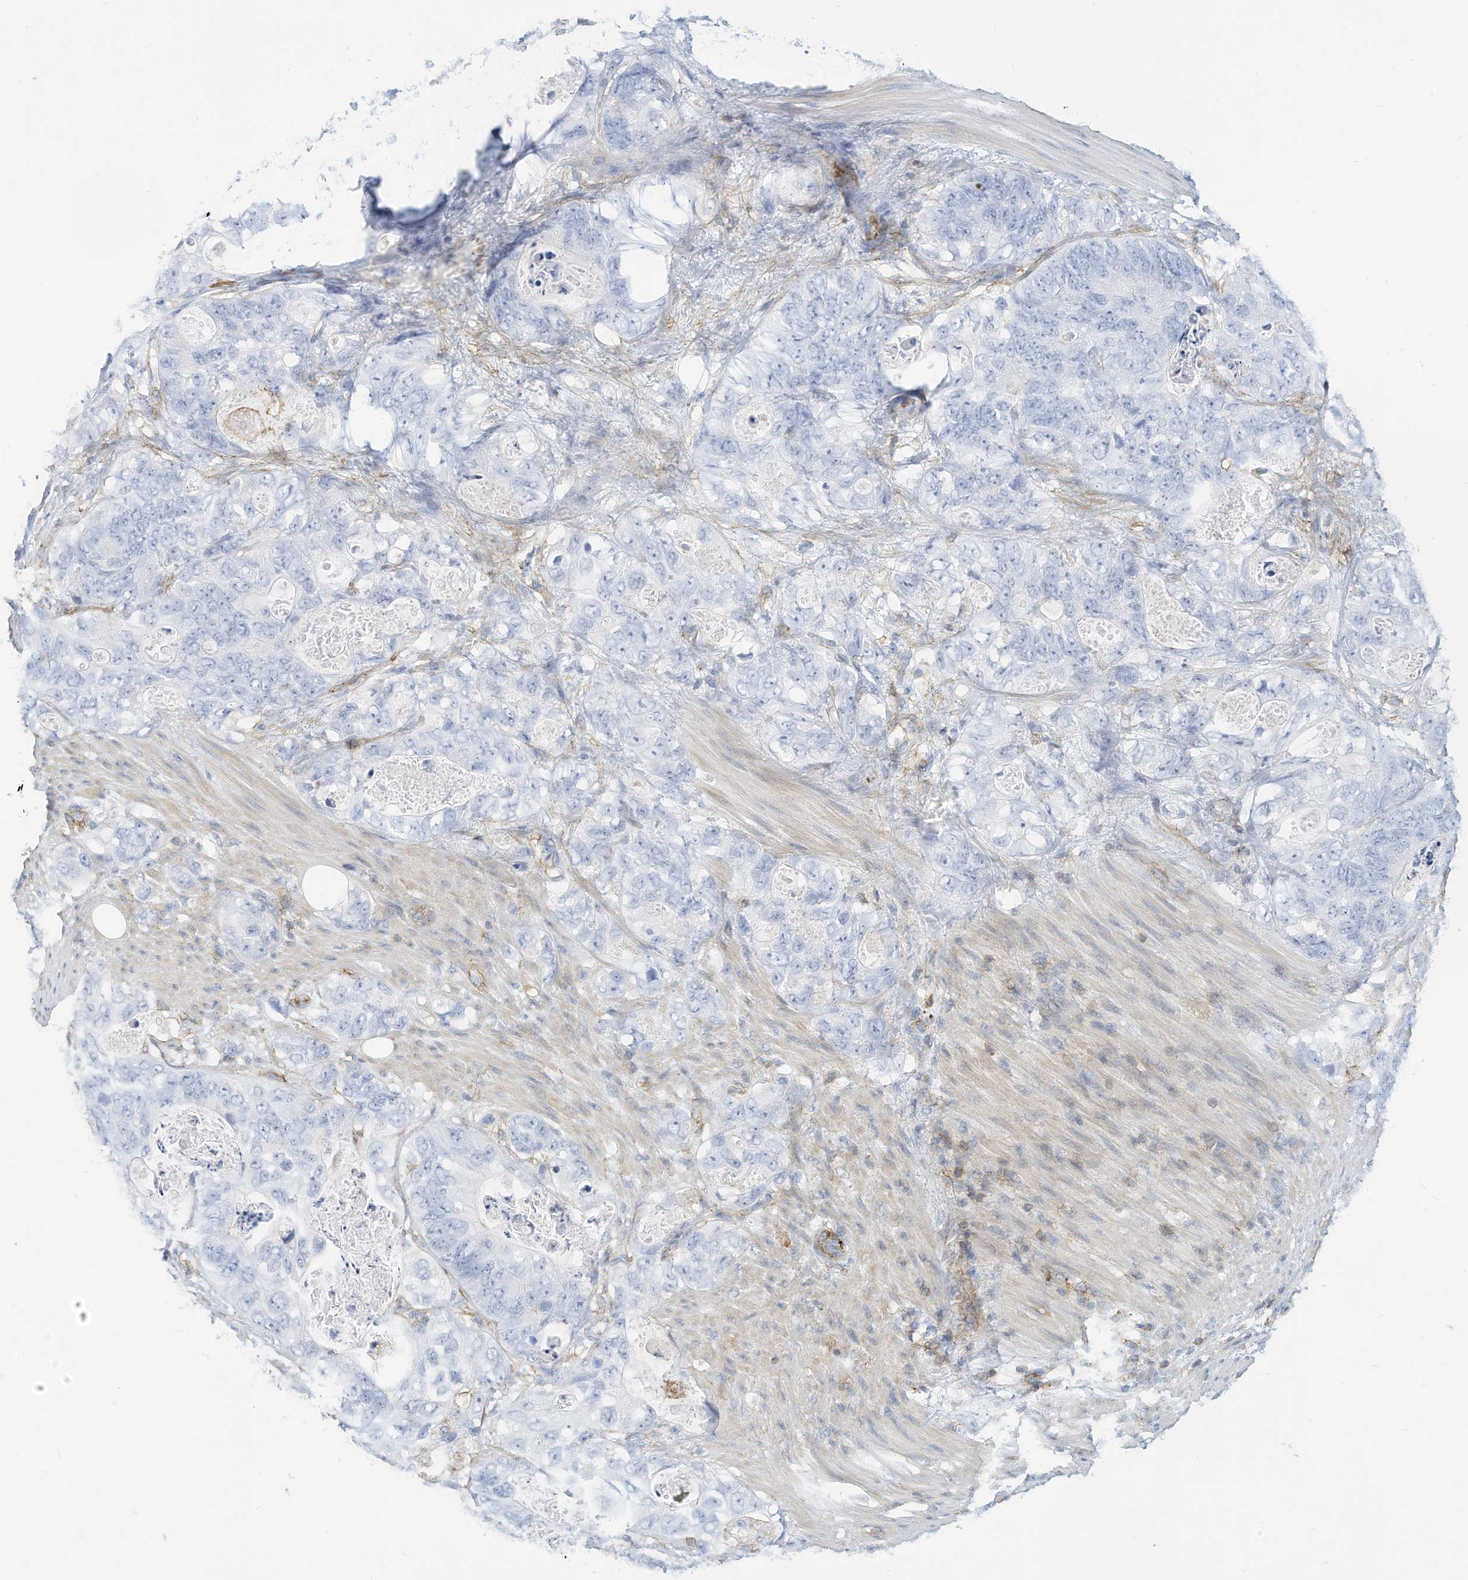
{"staining": {"intensity": "negative", "quantity": "none", "location": "none"}, "tissue": "stomach cancer", "cell_type": "Tumor cells", "image_type": "cancer", "snomed": [{"axis": "morphology", "description": "Normal tissue, NOS"}, {"axis": "morphology", "description": "Adenocarcinoma, NOS"}, {"axis": "topography", "description": "Stomach"}], "caption": "An immunohistochemistry (IHC) photomicrograph of stomach cancer (adenocarcinoma) is shown. There is no staining in tumor cells of stomach cancer (adenocarcinoma).", "gene": "TXNDC9", "patient": {"sex": "female", "age": 89}}